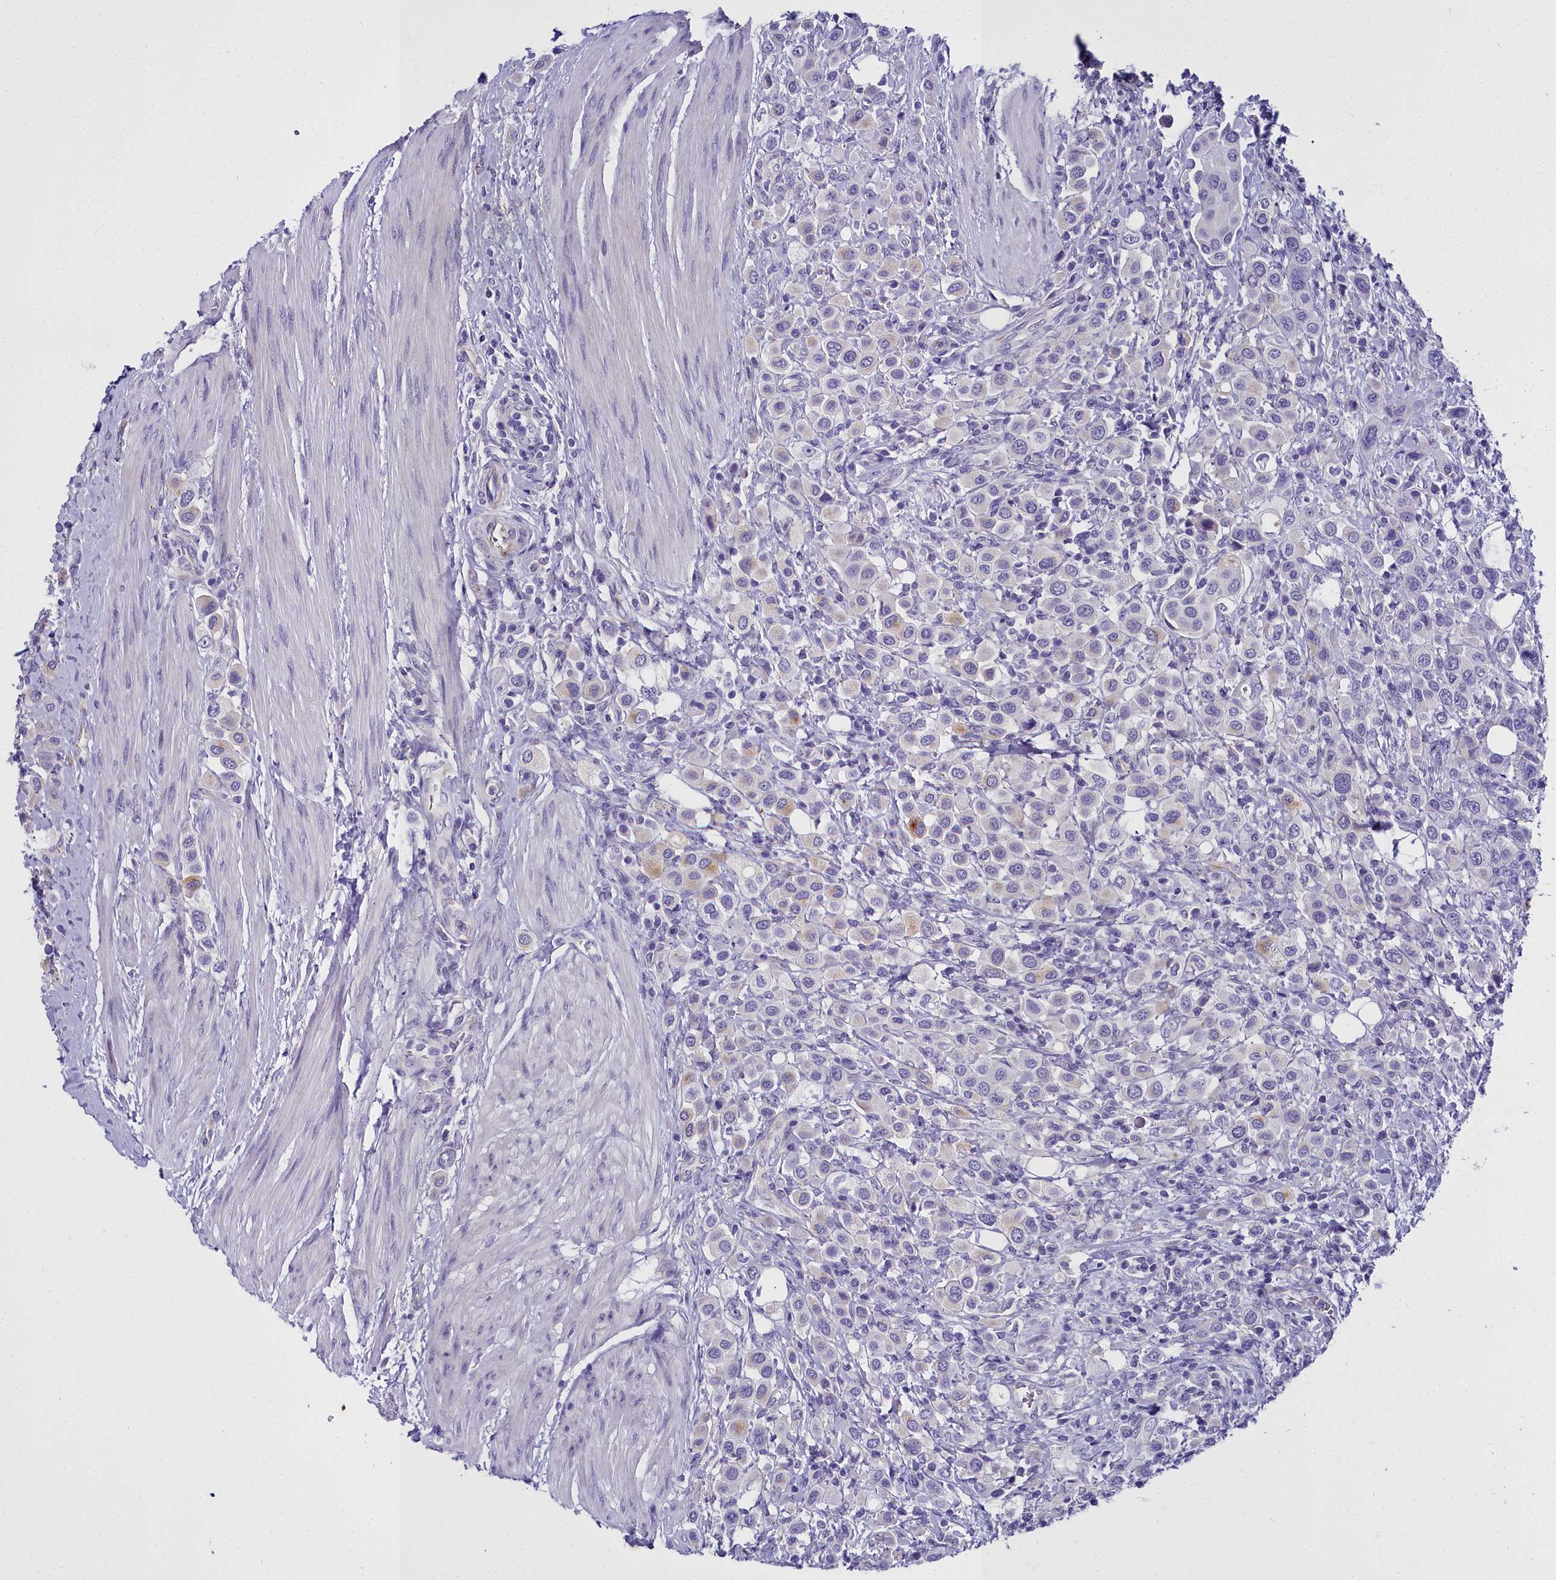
{"staining": {"intensity": "negative", "quantity": "none", "location": "none"}, "tissue": "urothelial cancer", "cell_type": "Tumor cells", "image_type": "cancer", "snomed": [{"axis": "morphology", "description": "Urothelial carcinoma, High grade"}, {"axis": "topography", "description": "Urinary bladder"}], "caption": "Urothelial cancer was stained to show a protein in brown. There is no significant staining in tumor cells. (IHC, brightfield microscopy, high magnification).", "gene": "TIMM22", "patient": {"sex": "male", "age": 50}}